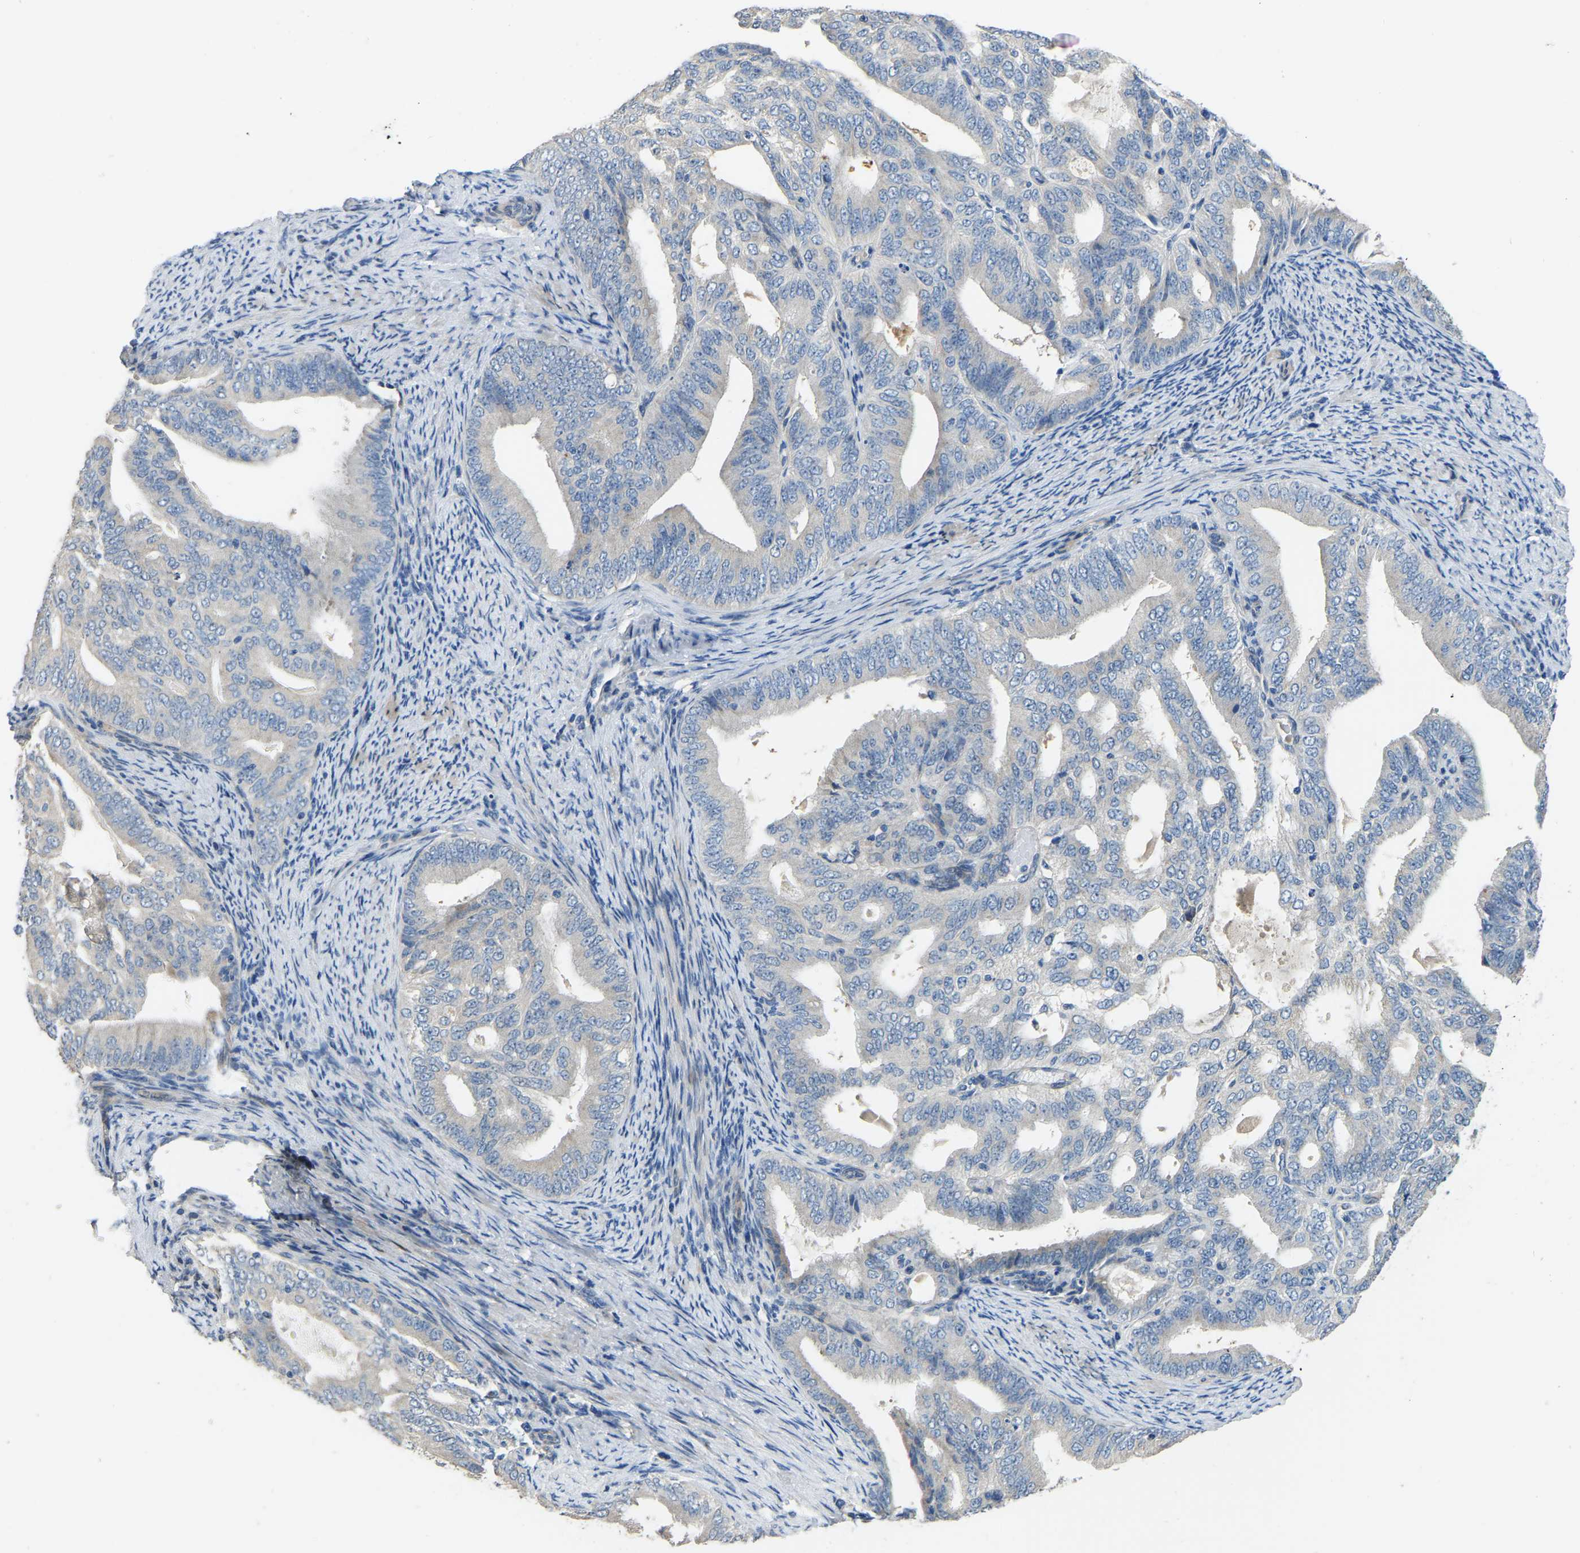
{"staining": {"intensity": "negative", "quantity": "none", "location": "none"}, "tissue": "endometrial cancer", "cell_type": "Tumor cells", "image_type": "cancer", "snomed": [{"axis": "morphology", "description": "Adenocarcinoma, NOS"}, {"axis": "topography", "description": "Endometrium"}], "caption": "Protein analysis of endometrial cancer shows no significant positivity in tumor cells.", "gene": "HIGD2B", "patient": {"sex": "female", "age": 58}}